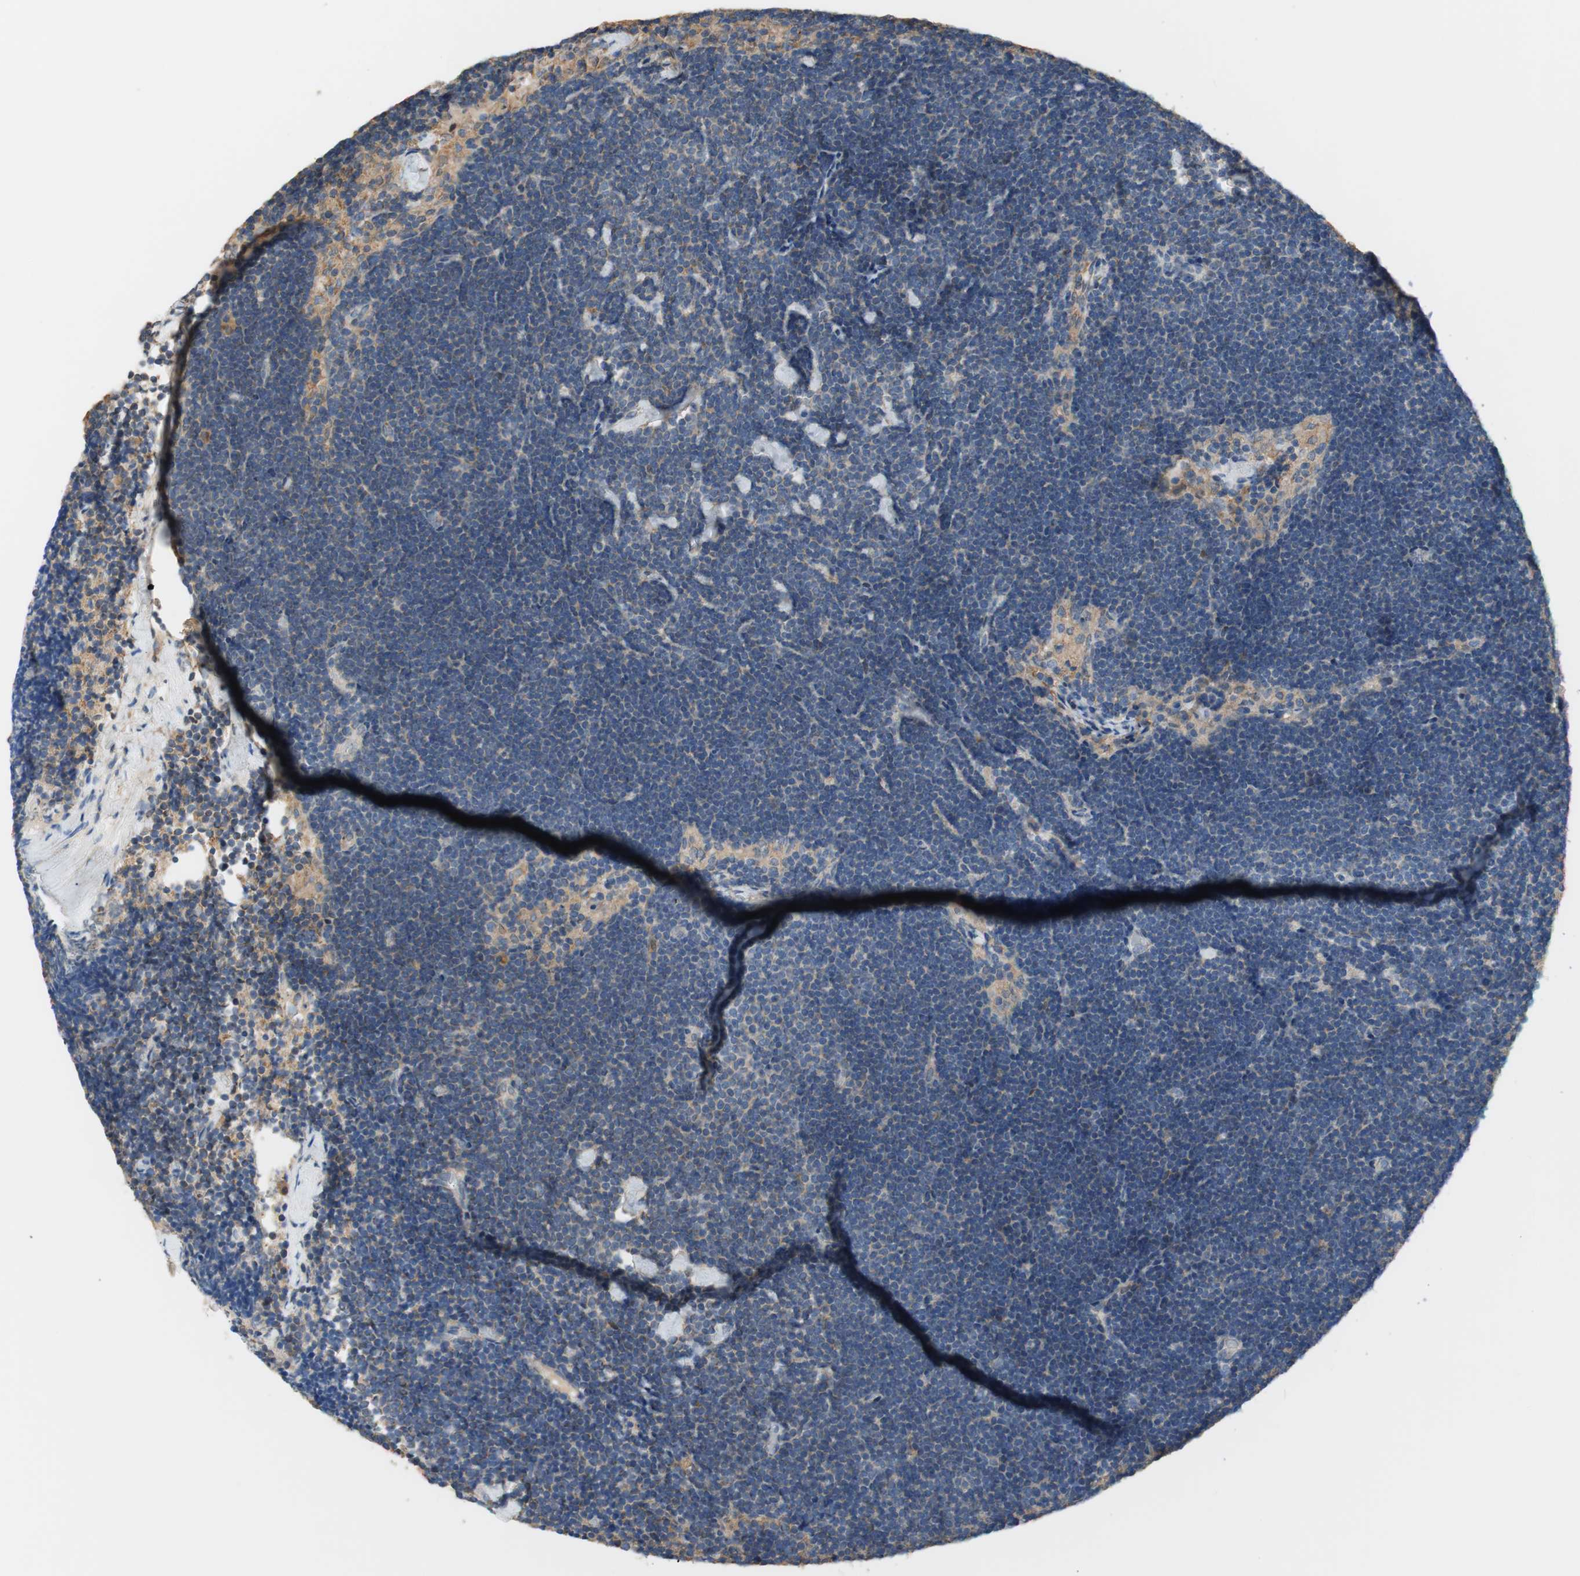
{"staining": {"intensity": "moderate", "quantity": "<25%", "location": "cytoplasmic/membranous"}, "tissue": "lymph node", "cell_type": "Germinal center cells", "image_type": "normal", "snomed": [{"axis": "morphology", "description": "Normal tissue, NOS"}, {"axis": "topography", "description": "Lymph node"}], "caption": "Human lymph node stained with a brown dye shows moderate cytoplasmic/membranous positive expression in about <25% of germinal center cells.", "gene": "ALDH1A2", "patient": {"sex": "male", "age": 63}}